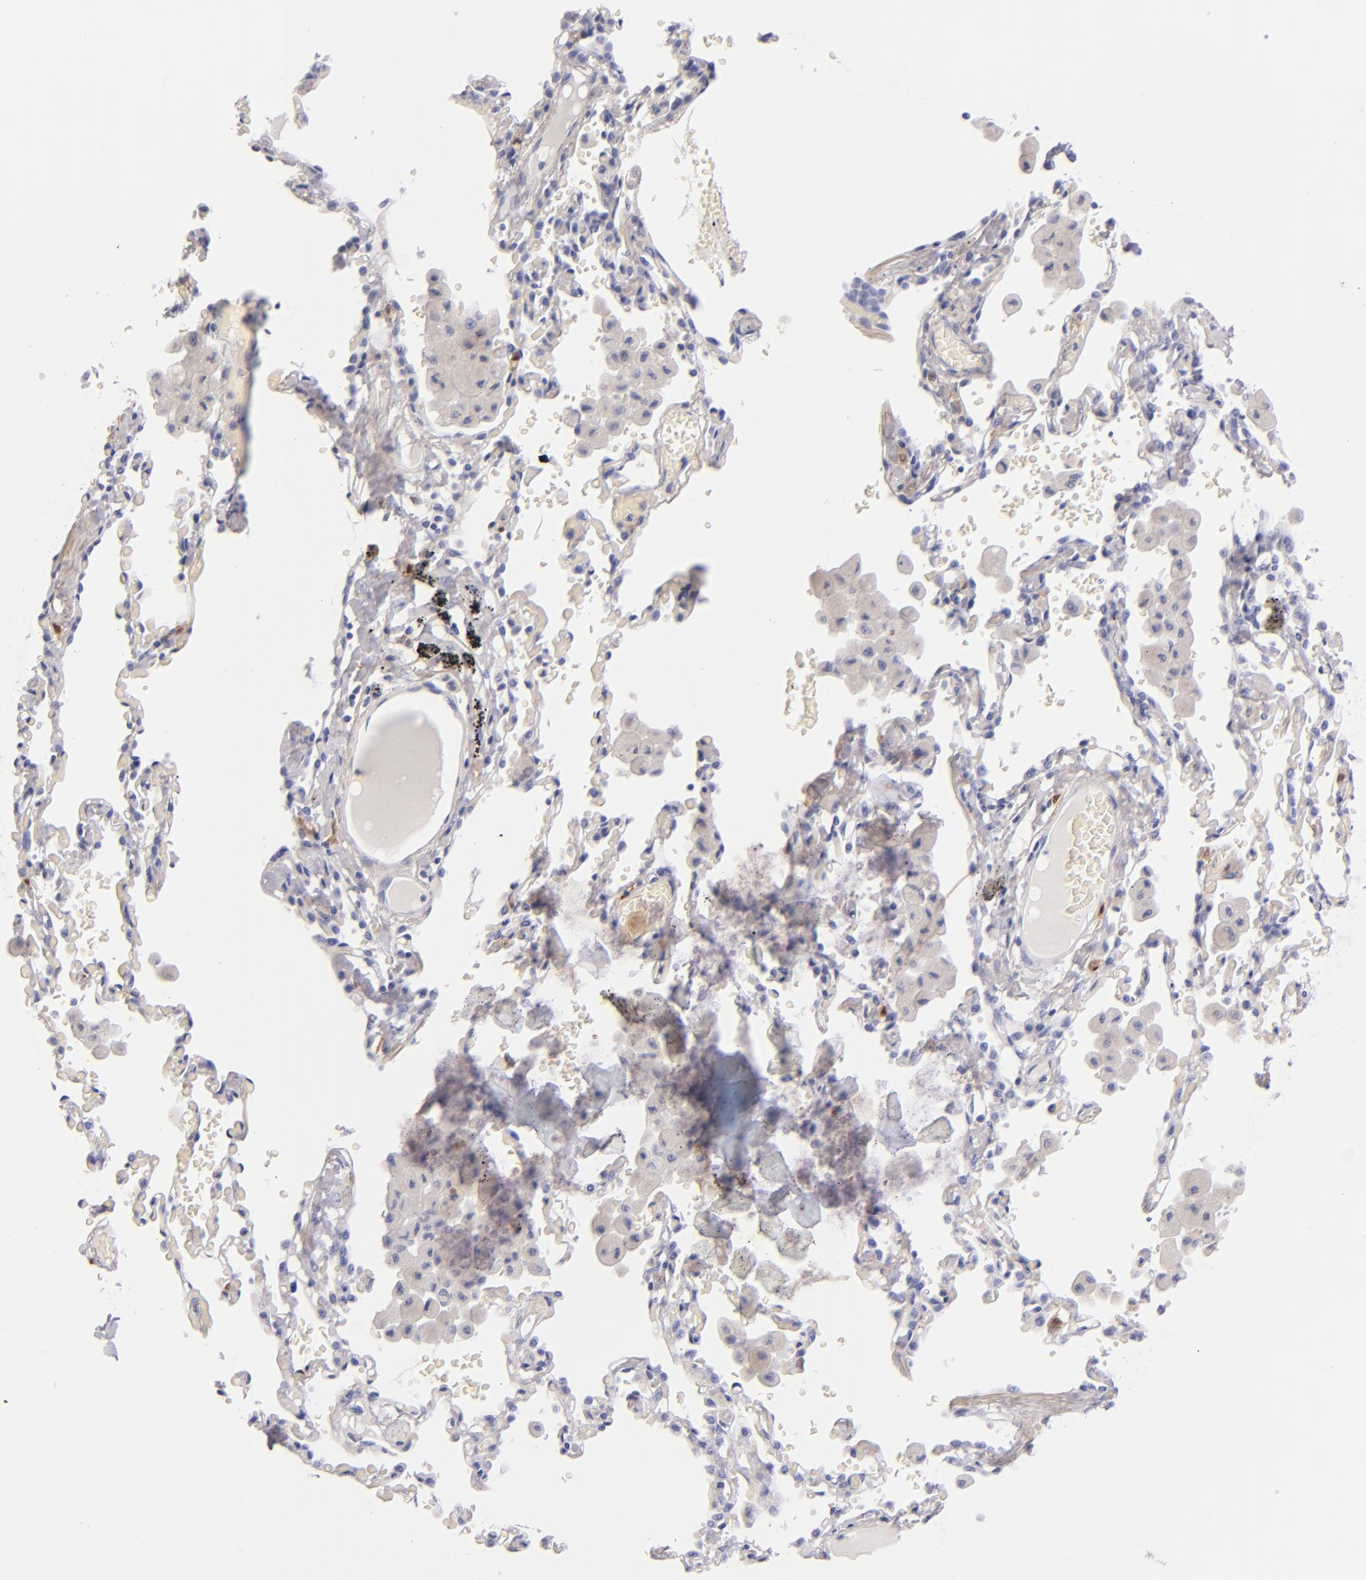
{"staining": {"intensity": "negative", "quantity": "none", "location": "none"}, "tissue": "bronchus", "cell_type": "Respiratory epithelial cells", "image_type": "normal", "snomed": [{"axis": "morphology", "description": "Normal tissue, NOS"}, {"axis": "morphology", "description": "Squamous cell carcinoma, NOS"}, {"axis": "topography", "description": "Bronchus"}, {"axis": "topography", "description": "Lung"}], "caption": "High power microscopy image of an immunohistochemistry (IHC) micrograph of unremarkable bronchus, revealing no significant staining in respiratory epithelial cells.", "gene": "F13A1", "patient": {"sex": "female", "age": 47}}